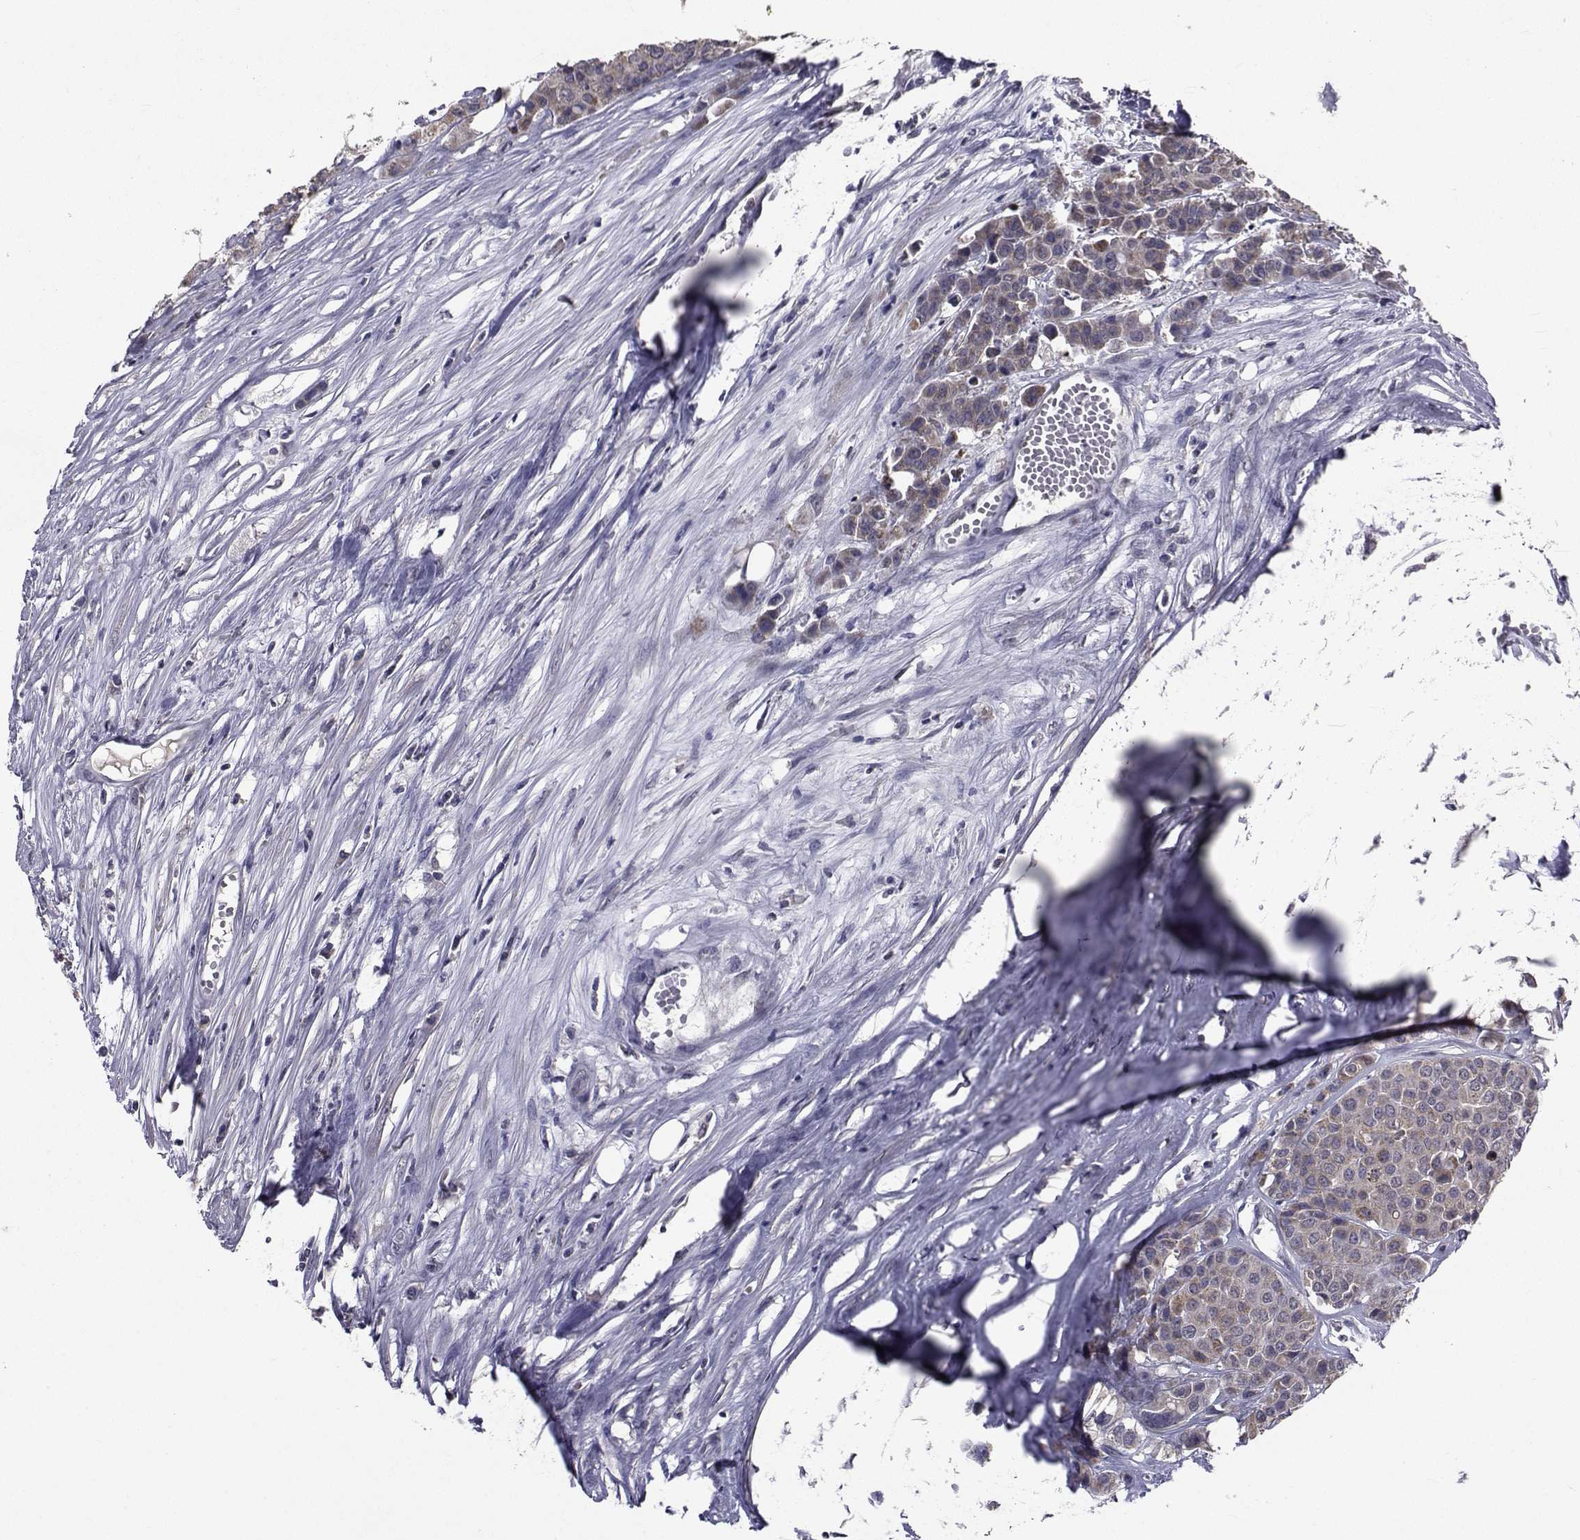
{"staining": {"intensity": "weak", "quantity": ">75%", "location": "cytoplasmic/membranous"}, "tissue": "carcinoid", "cell_type": "Tumor cells", "image_type": "cancer", "snomed": [{"axis": "morphology", "description": "Carcinoid, malignant, NOS"}, {"axis": "topography", "description": "Colon"}], "caption": "Carcinoid stained for a protein shows weak cytoplasmic/membranous positivity in tumor cells.", "gene": "CYP2S1", "patient": {"sex": "male", "age": 81}}